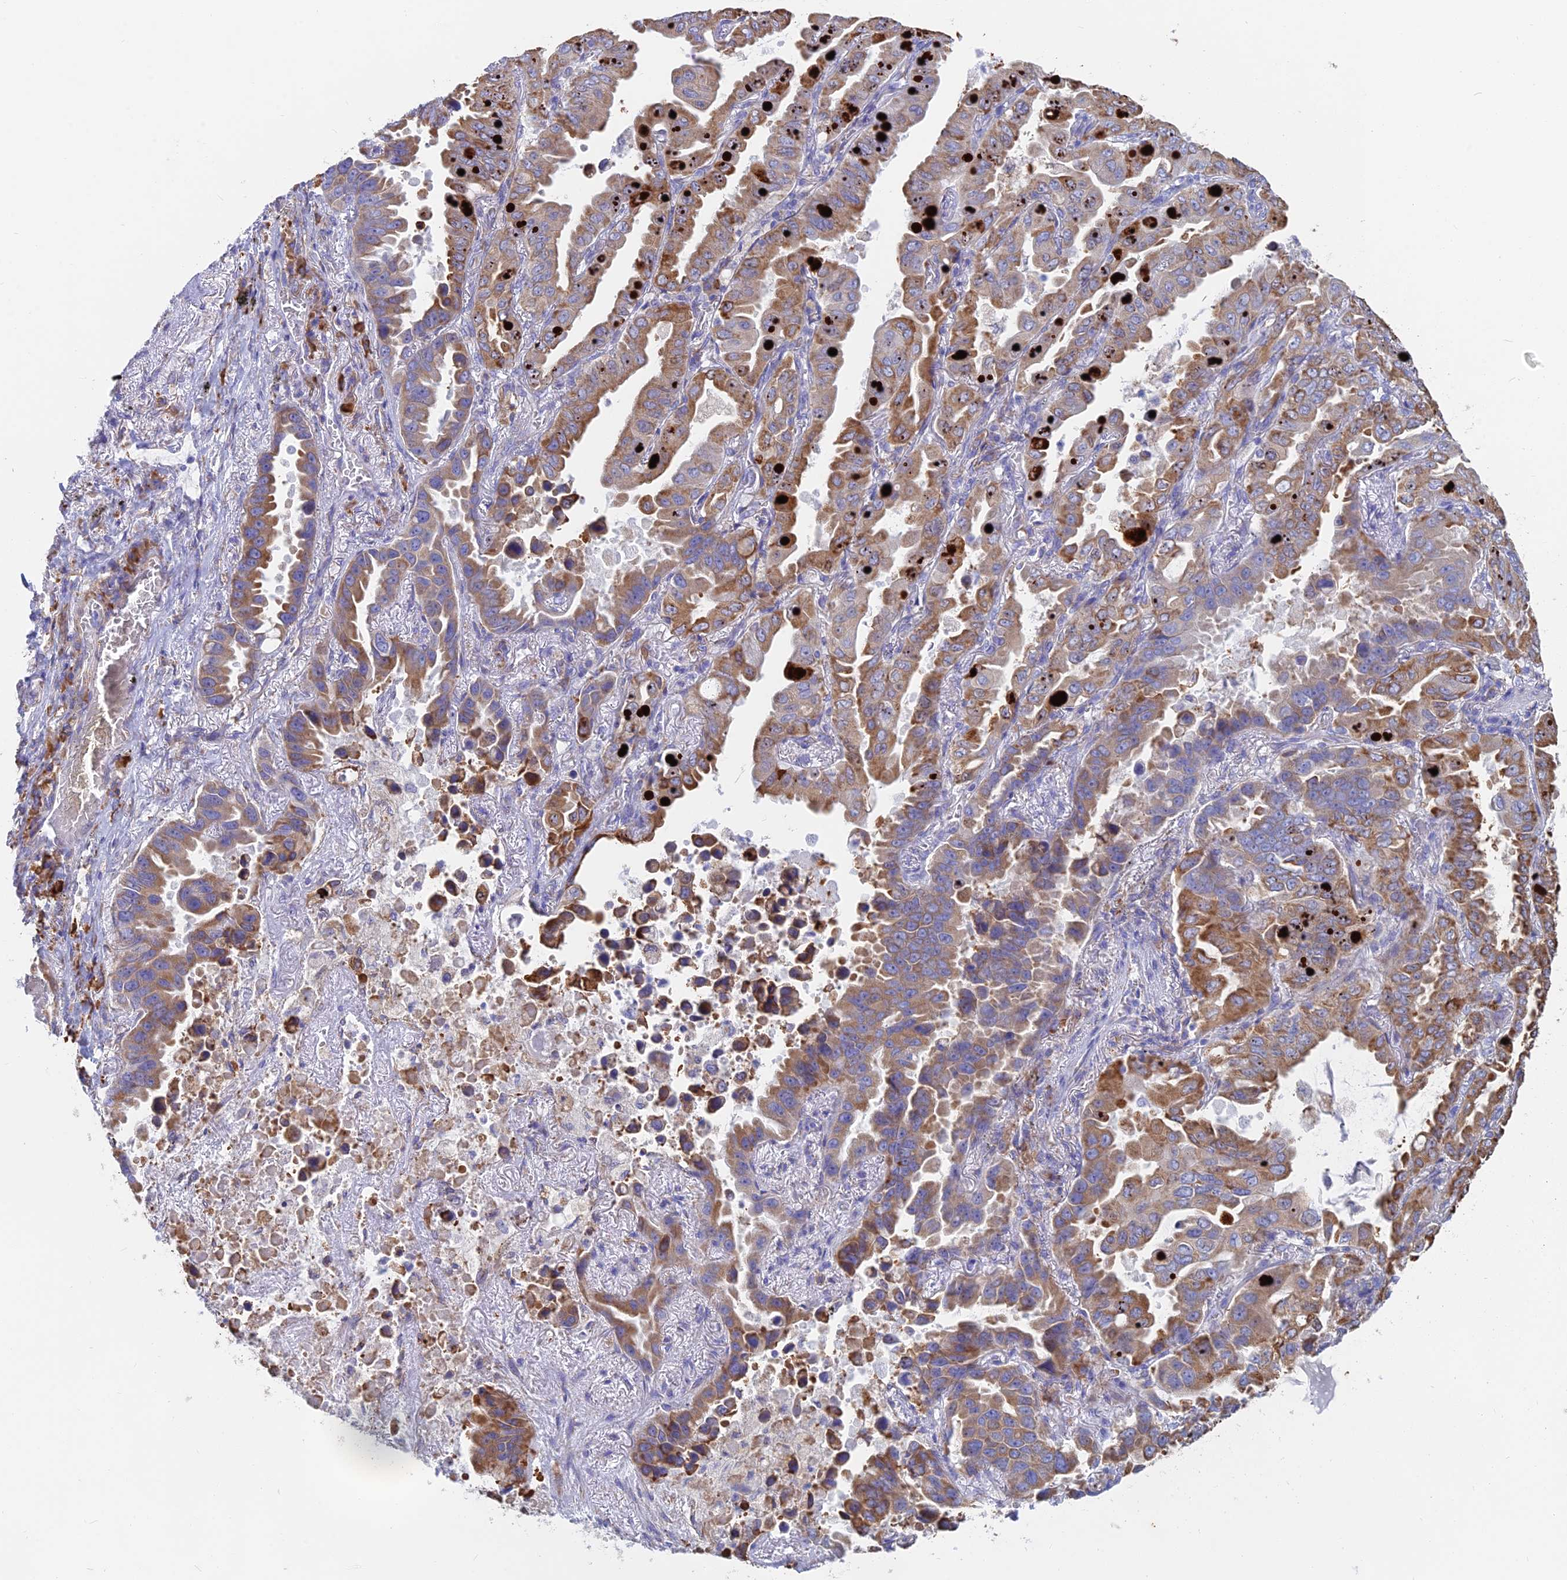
{"staining": {"intensity": "moderate", "quantity": ">75%", "location": "cytoplasmic/membranous"}, "tissue": "lung cancer", "cell_type": "Tumor cells", "image_type": "cancer", "snomed": [{"axis": "morphology", "description": "Adenocarcinoma, NOS"}, {"axis": "topography", "description": "Lung"}], "caption": "High-power microscopy captured an immunohistochemistry (IHC) micrograph of lung cancer (adenocarcinoma), revealing moderate cytoplasmic/membranous positivity in approximately >75% of tumor cells.", "gene": "WDR35", "patient": {"sex": "male", "age": 64}}